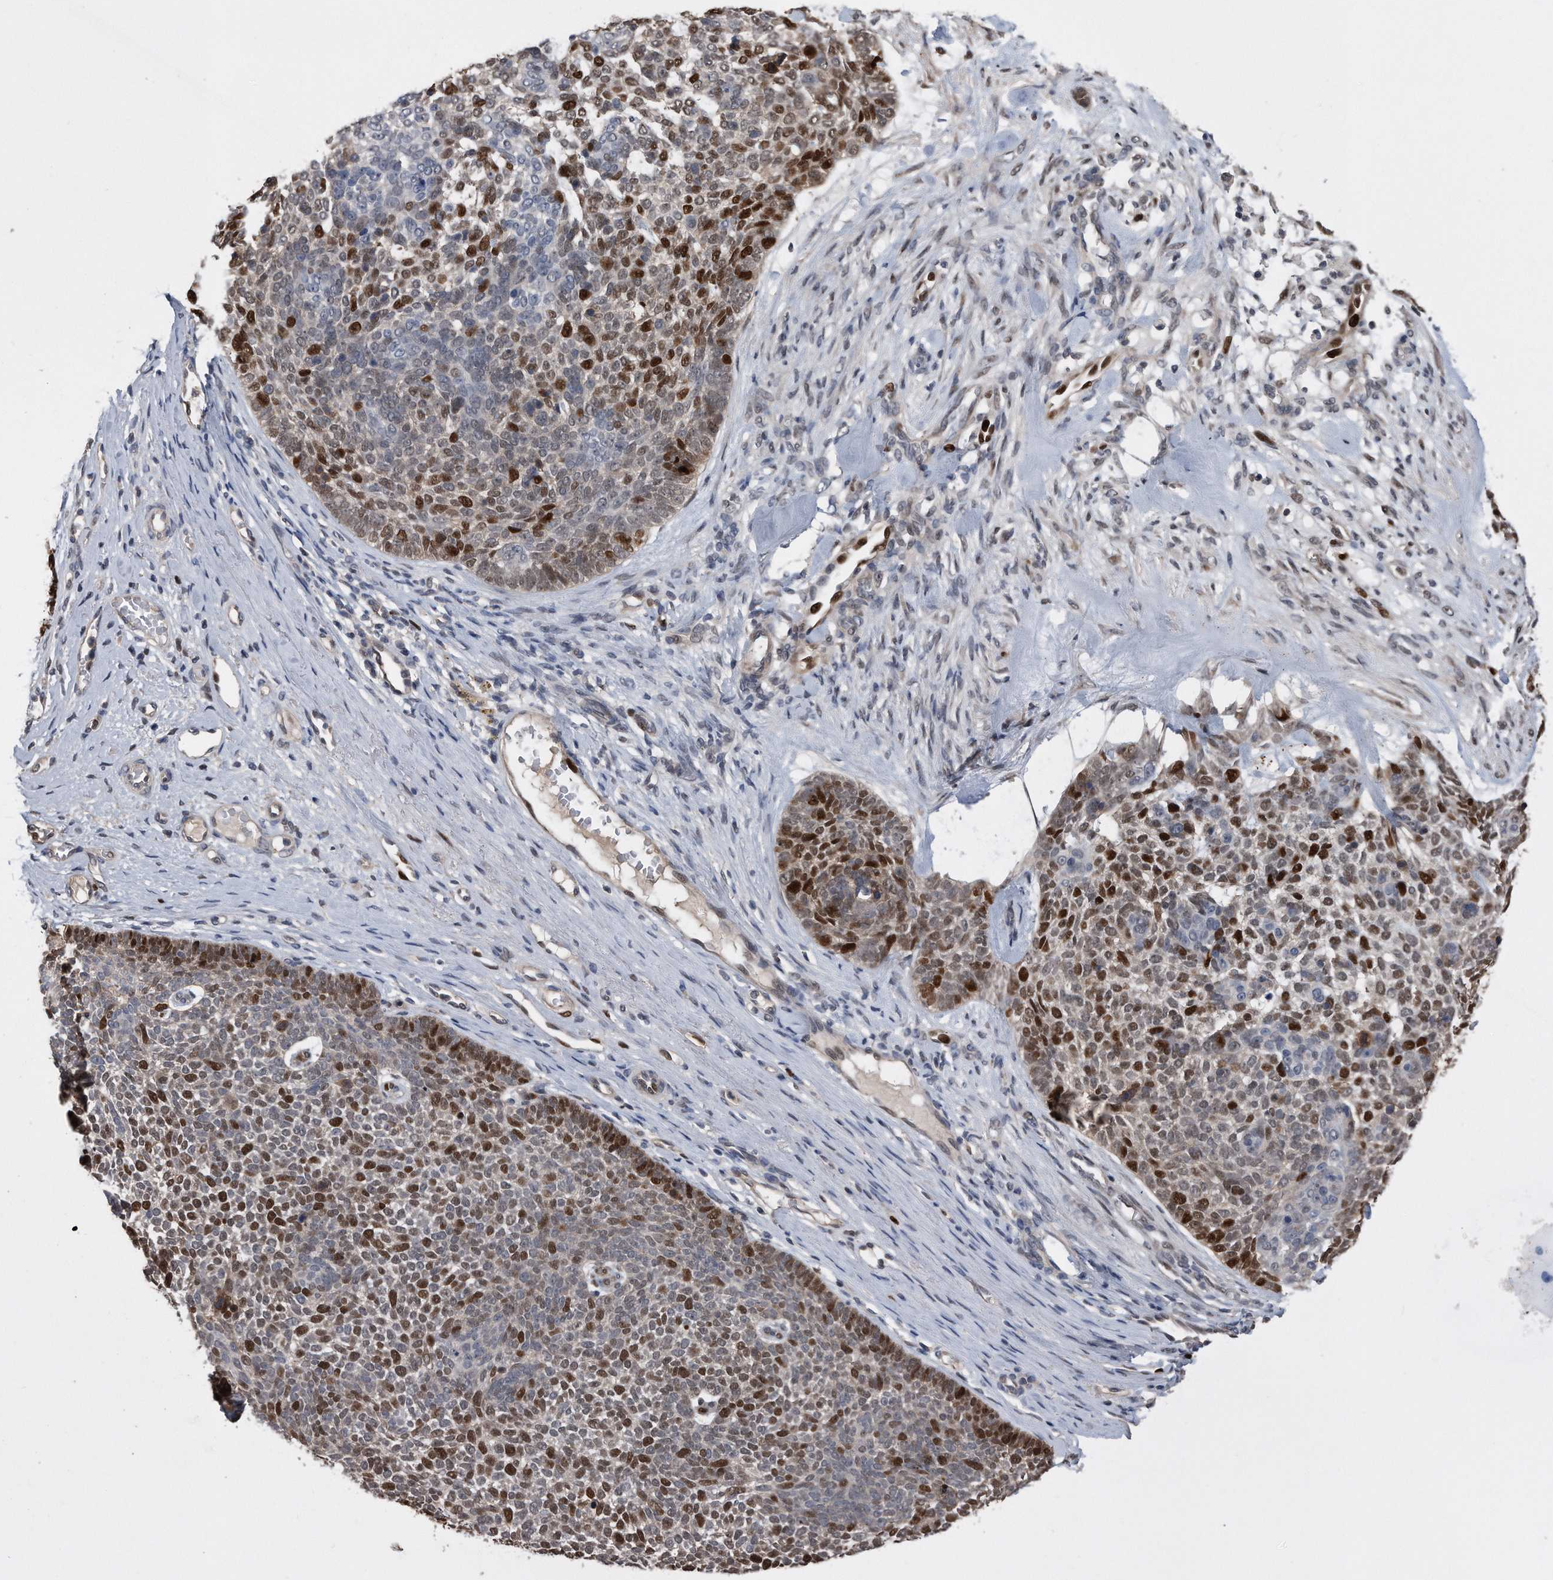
{"staining": {"intensity": "strong", "quantity": "25%-75%", "location": "nuclear"}, "tissue": "skin cancer", "cell_type": "Tumor cells", "image_type": "cancer", "snomed": [{"axis": "morphology", "description": "Basal cell carcinoma"}, {"axis": "topography", "description": "Skin"}], "caption": "A high-resolution photomicrograph shows IHC staining of basal cell carcinoma (skin), which reveals strong nuclear staining in about 25%-75% of tumor cells. (Stains: DAB (3,3'-diaminobenzidine) in brown, nuclei in blue, Microscopy: brightfield microscopy at high magnification).", "gene": "PCNA", "patient": {"sex": "female", "age": 81}}